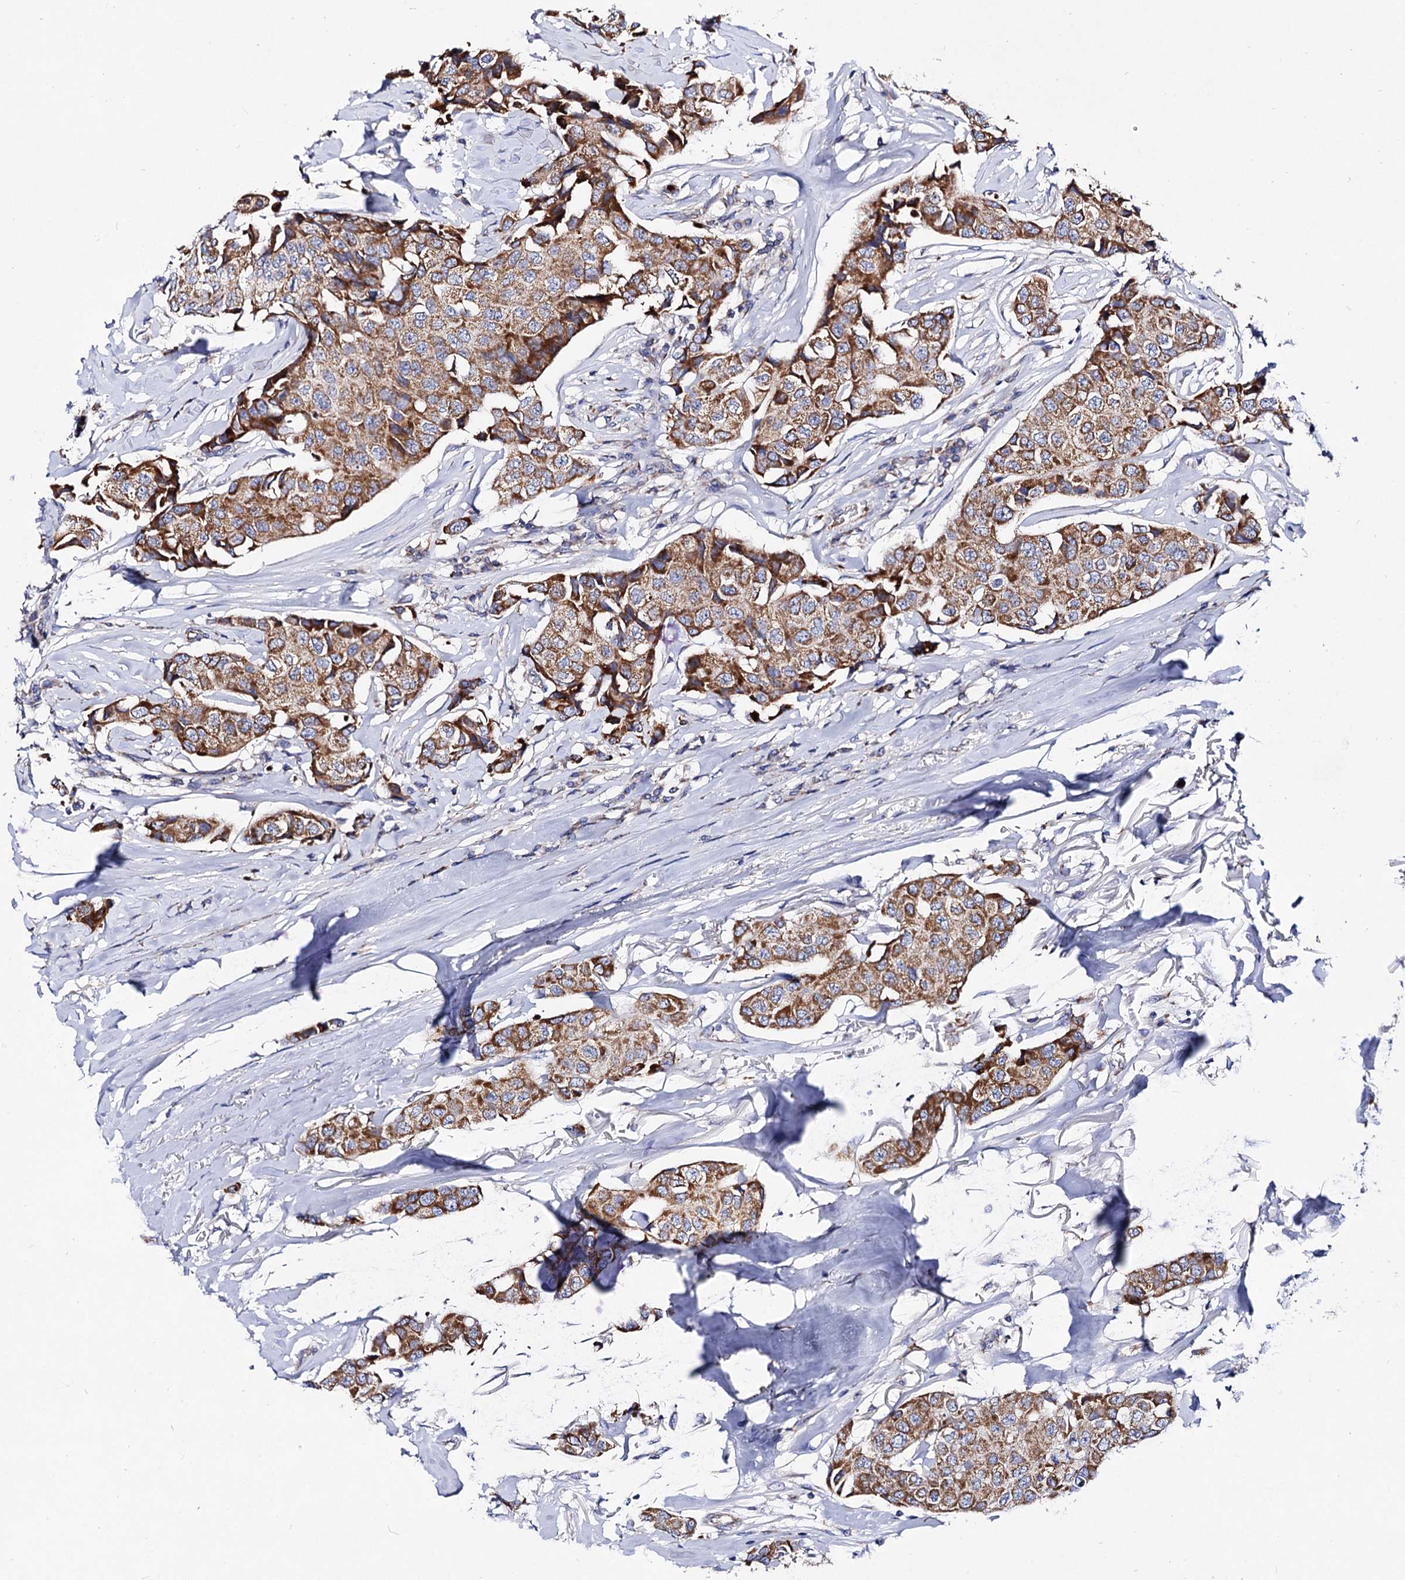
{"staining": {"intensity": "moderate", "quantity": ">75%", "location": "cytoplasmic/membranous"}, "tissue": "breast cancer", "cell_type": "Tumor cells", "image_type": "cancer", "snomed": [{"axis": "morphology", "description": "Duct carcinoma"}, {"axis": "topography", "description": "Breast"}], "caption": "Breast cancer (infiltrating ductal carcinoma) tissue exhibits moderate cytoplasmic/membranous positivity in about >75% of tumor cells, visualized by immunohistochemistry.", "gene": "ACAD9", "patient": {"sex": "female", "age": 80}}